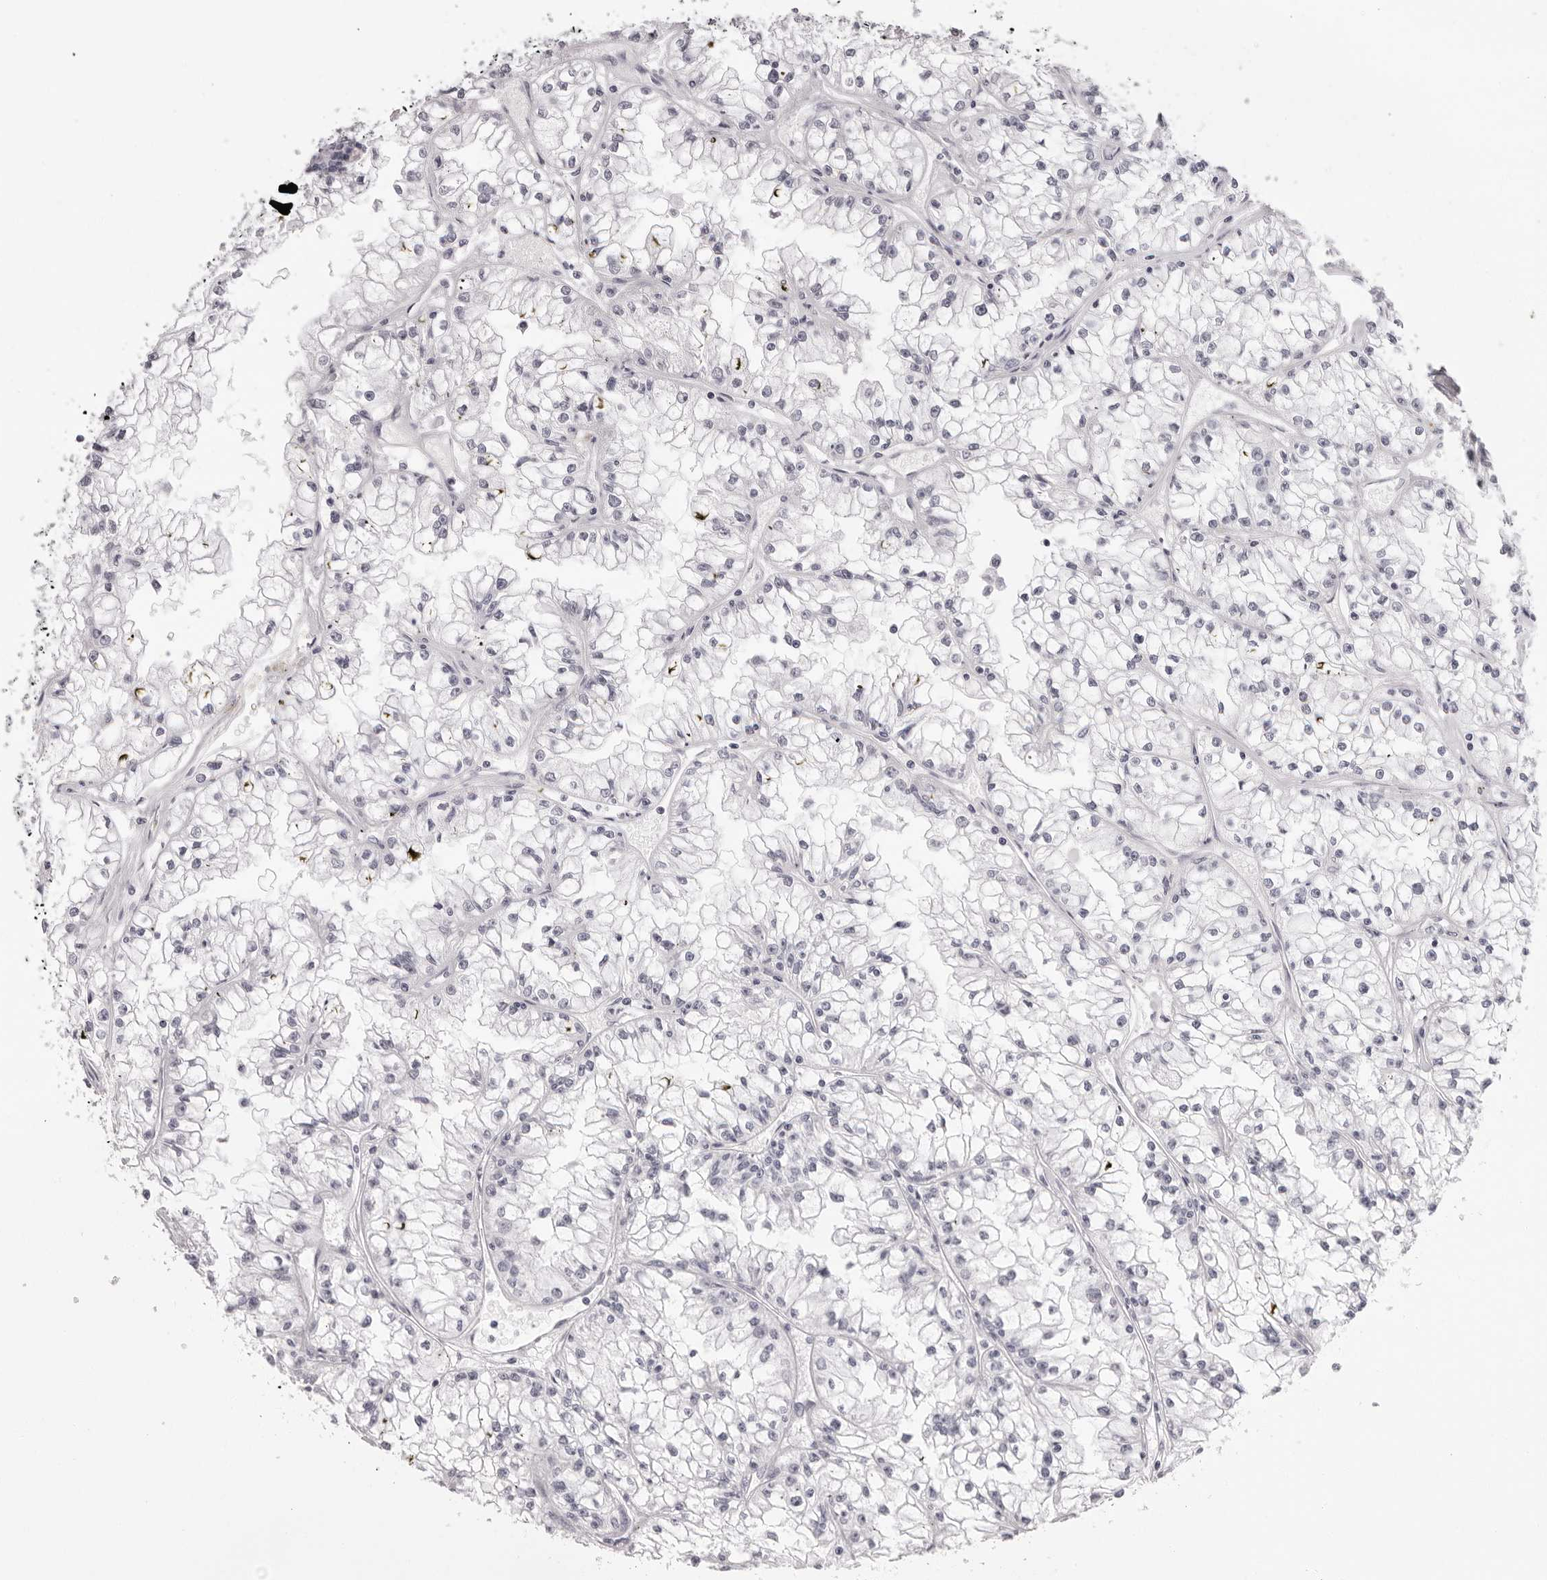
{"staining": {"intensity": "negative", "quantity": "none", "location": "none"}, "tissue": "renal cancer", "cell_type": "Tumor cells", "image_type": "cancer", "snomed": [{"axis": "morphology", "description": "Adenocarcinoma, NOS"}, {"axis": "topography", "description": "Kidney"}], "caption": "The immunohistochemistry (IHC) image has no significant staining in tumor cells of renal cancer tissue. The staining is performed using DAB brown chromogen with nuclei counter-stained in using hematoxylin.", "gene": "RHO", "patient": {"sex": "male", "age": 56}}